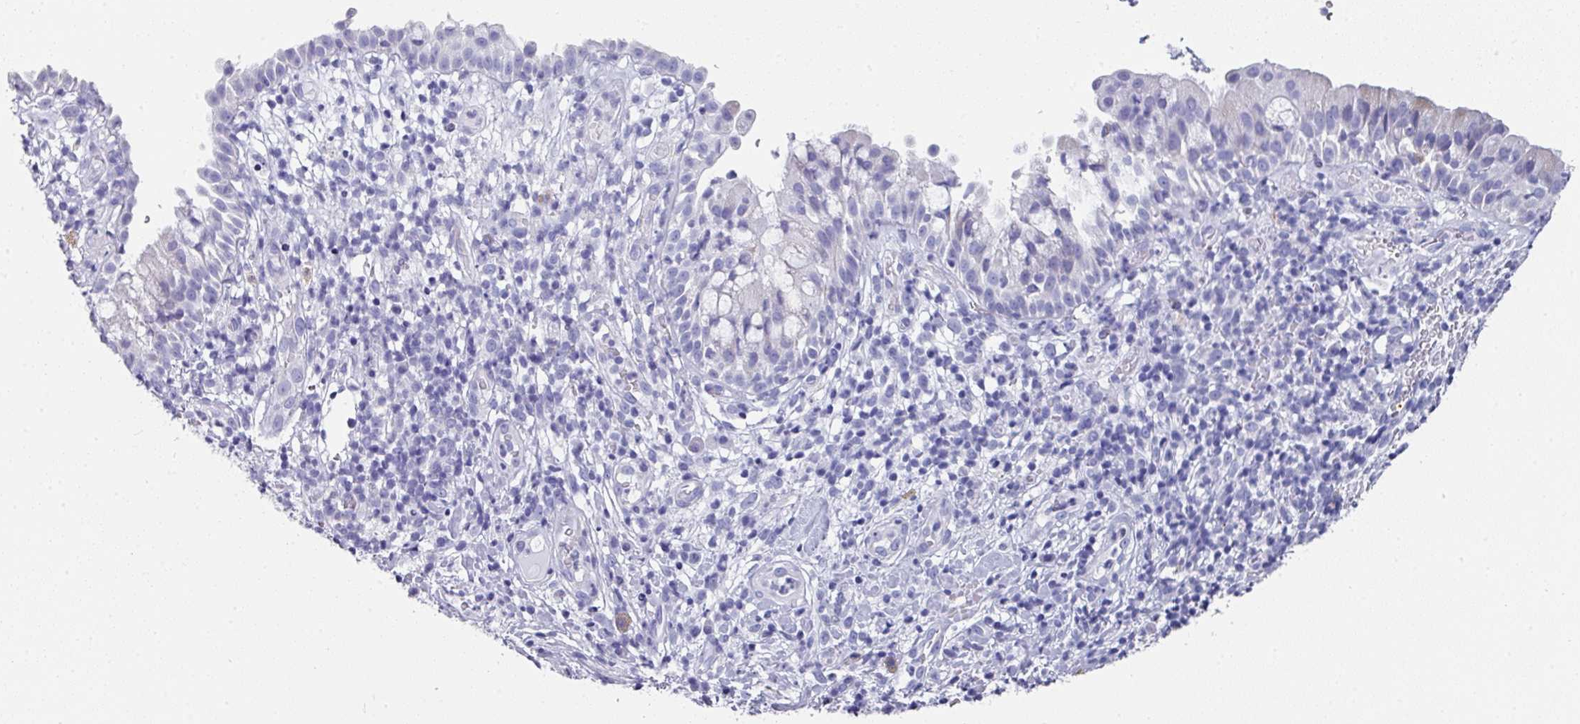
{"staining": {"intensity": "negative", "quantity": "none", "location": "none"}, "tissue": "nasopharynx", "cell_type": "Respiratory epithelial cells", "image_type": "normal", "snomed": [{"axis": "morphology", "description": "Normal tissue, NOS"}, {"axis": "topography", "description": "Nasopharynx"}], "caption": "Immunohistochemistry (IHC) micrograph of unremarkable nasopharynx: human nasopharynx stained with DAB reveals no significant protein expression in respiratory epithelial cells. (DAB immunohistochemistry, high magnification).", "gene": "SETBP1", "patient": {"sex": "male", "age": 65}}